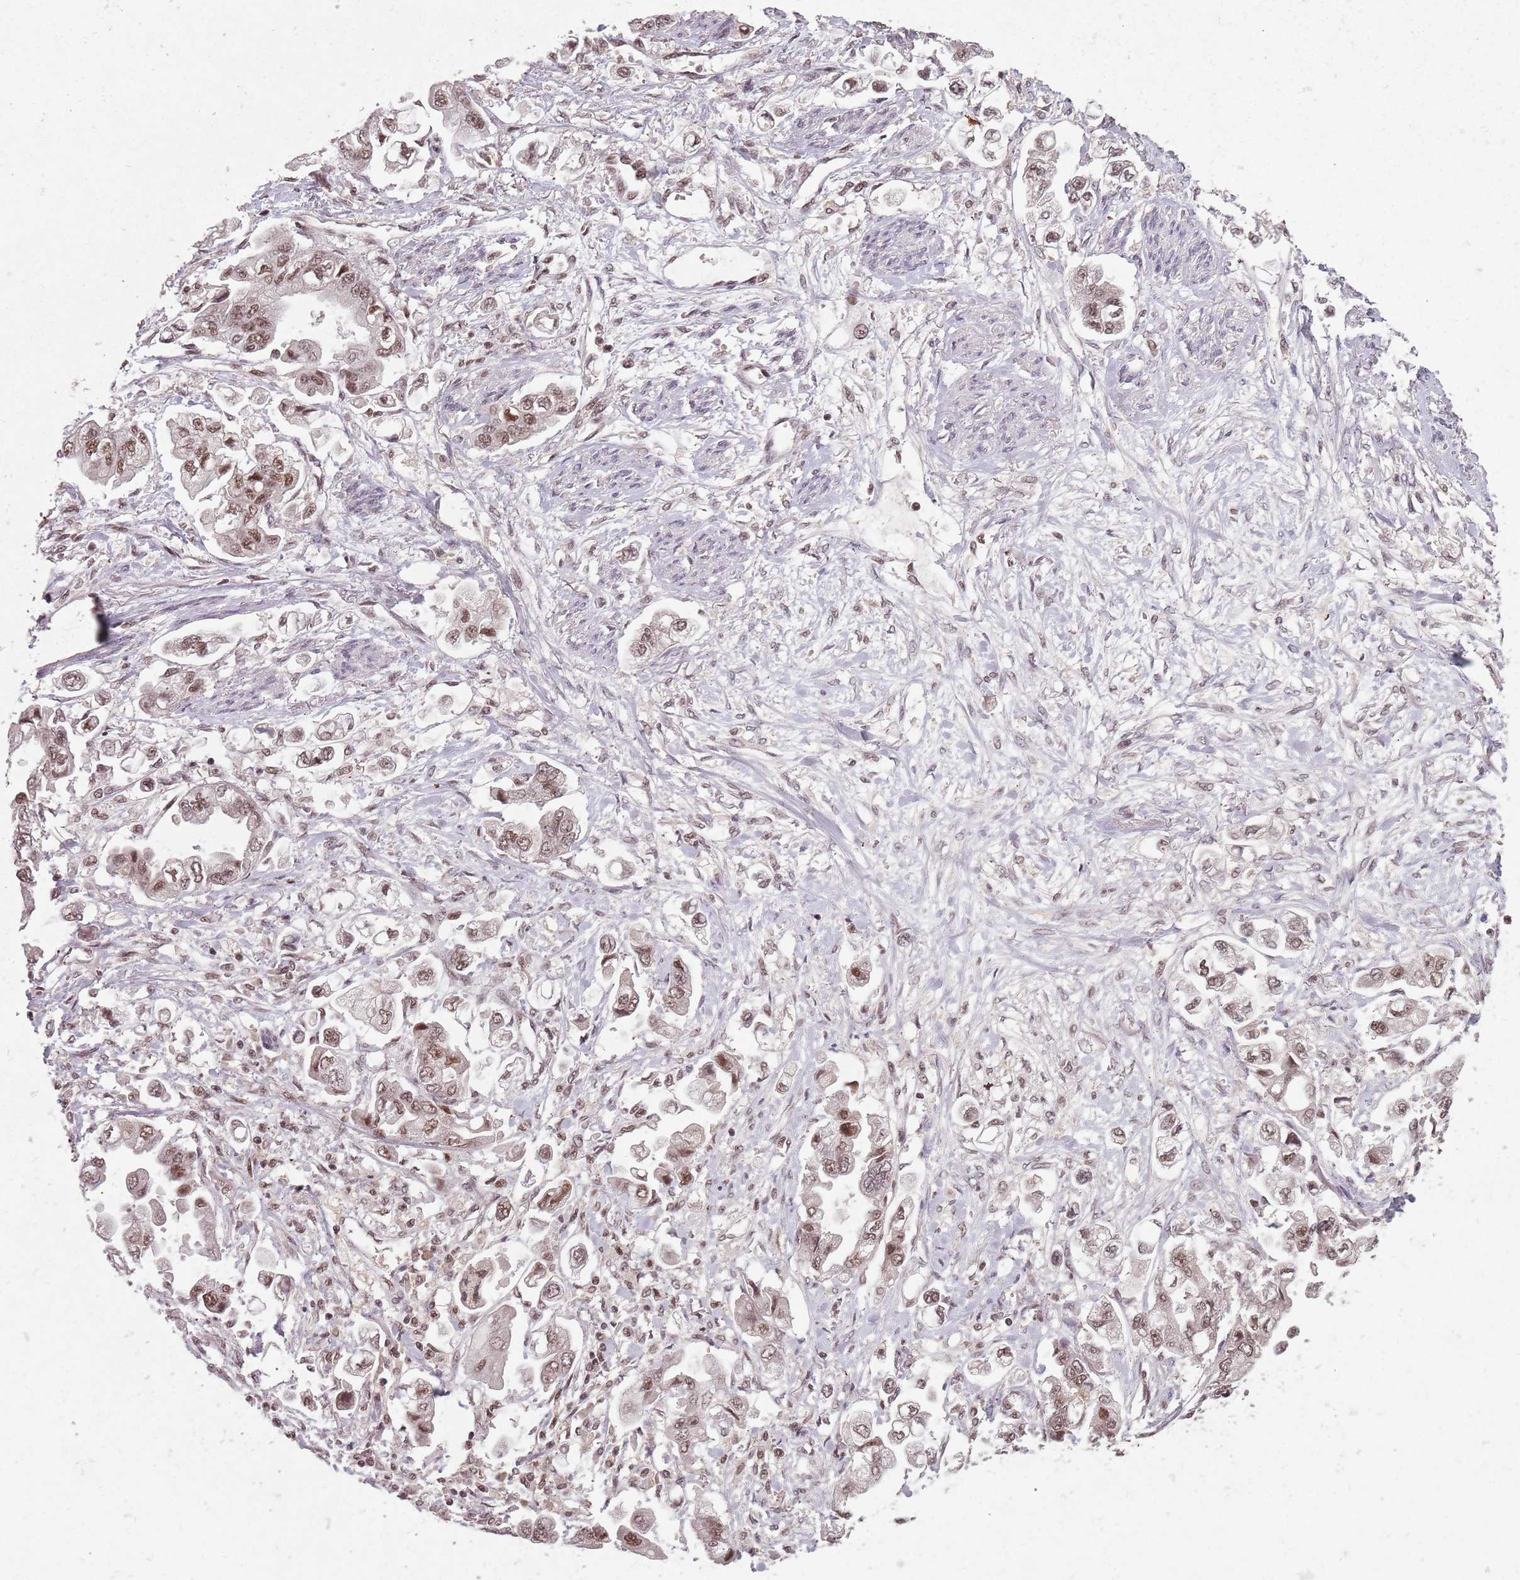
{"staining": {"intensity": "moderate", "quantity": ">75%", "location": "nuclear"}, "tissue": "stomach cancer", "cell_type": "Tumor cells", "image_type": "cancer", "snomed": [{"axis": "morphology", "description": "Adenocarcinoma, NOS"}, {"axis": "topography", "description": "Stomach"}], "caption": "Immunohistochemical staining of stomach cancer exhibits medium levels of moderate nuclear expression in approximately >75% of tumor cells.", "gene": "NCBP1", "patient": {"sex": "male", "age": 62}}